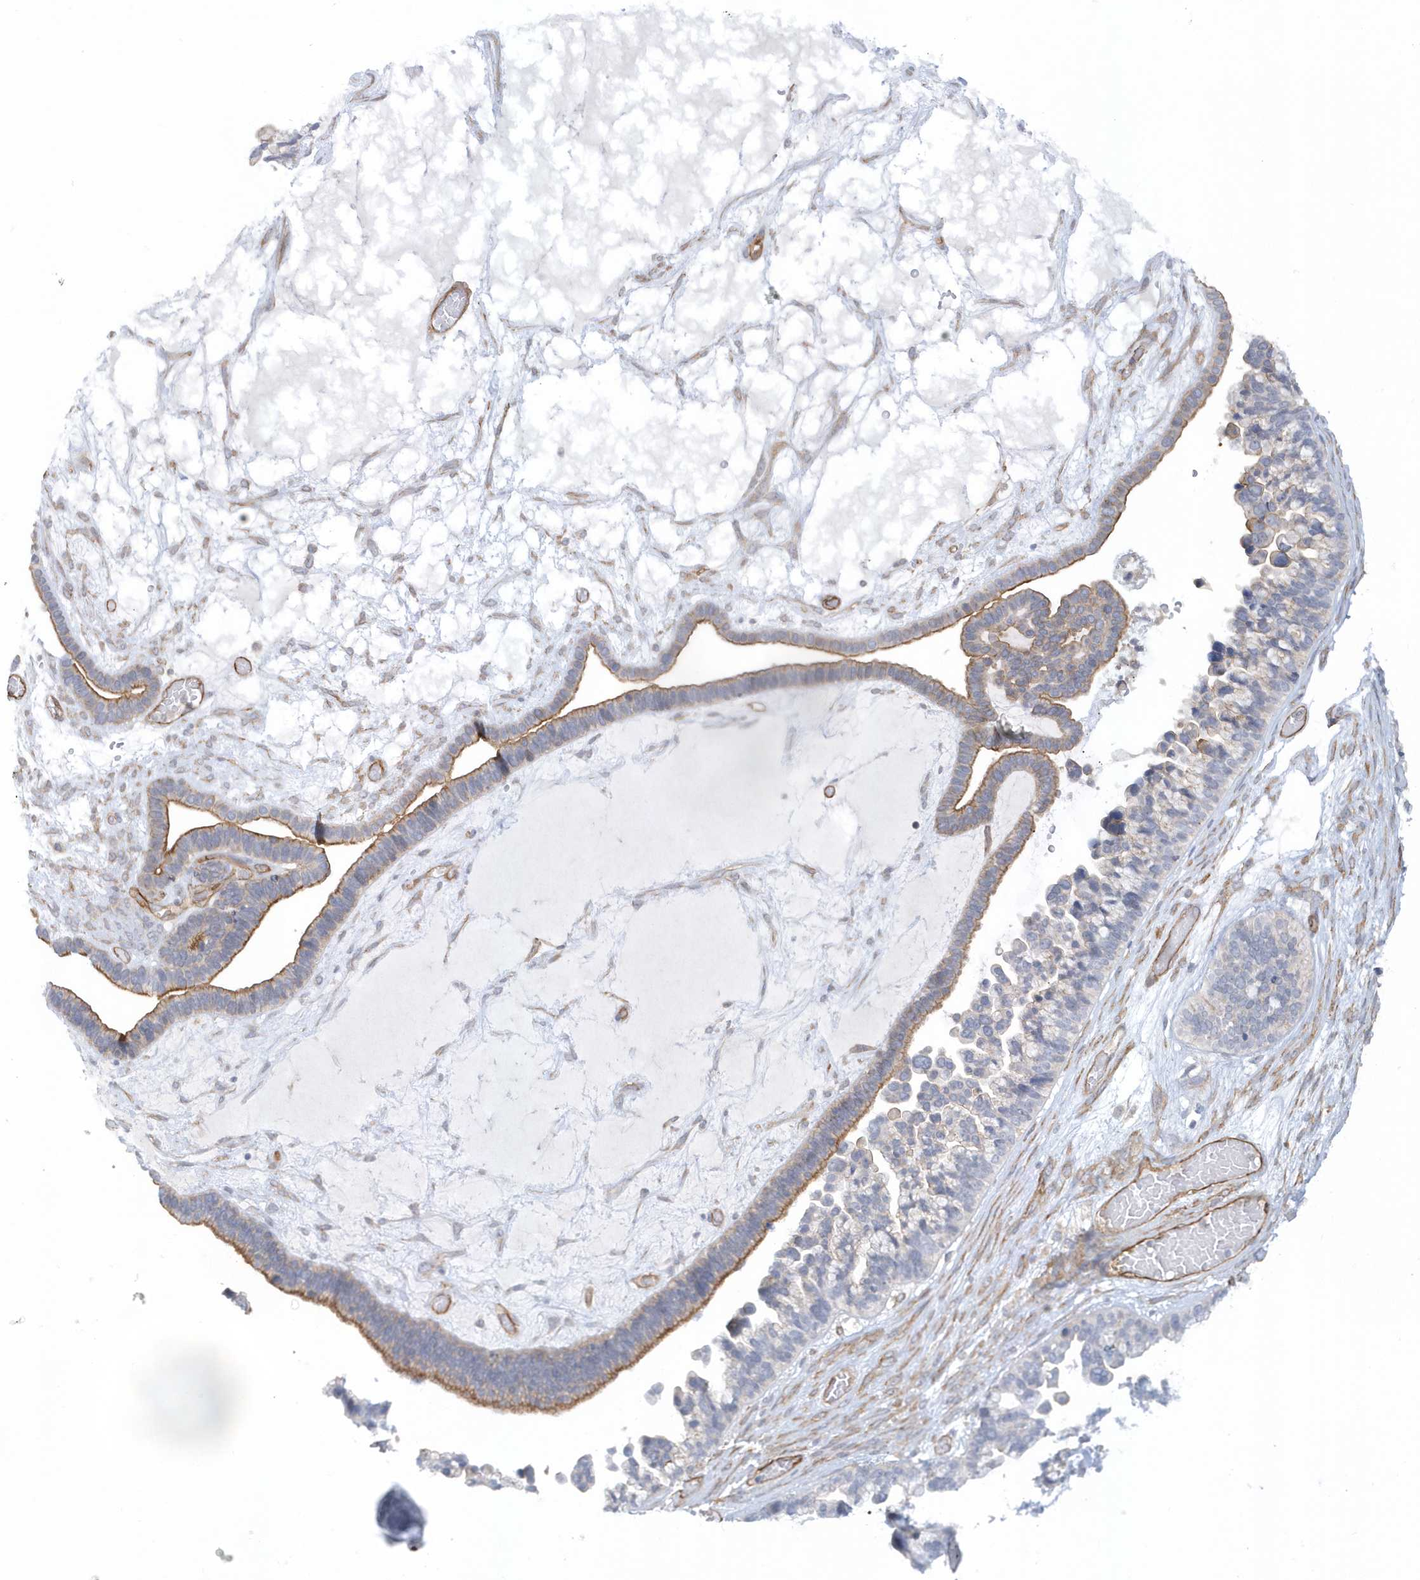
{"staining": {"intensity": "moderate", "quantity": ">75%", "location": "cytoplasmic/membranous"}, "tissue": "ovarian cancer", "cell_type": "Tumor cells", "image_type": "cancer", "snomed": [{"axis": "morphology", "description": "Cystadenocarcinoma, serous, NOS"}, {"axis": "topography", "description": "Ovary"}], "caption": "Serous cystadenocarcinoma (ovarian) stained for a protein (brown) displays moderate cytoplasmic/membranous positive positivity in about >75% of tumor cells.", "gene": "RAI14", "patient": {"sex": "female", "age": 56}}